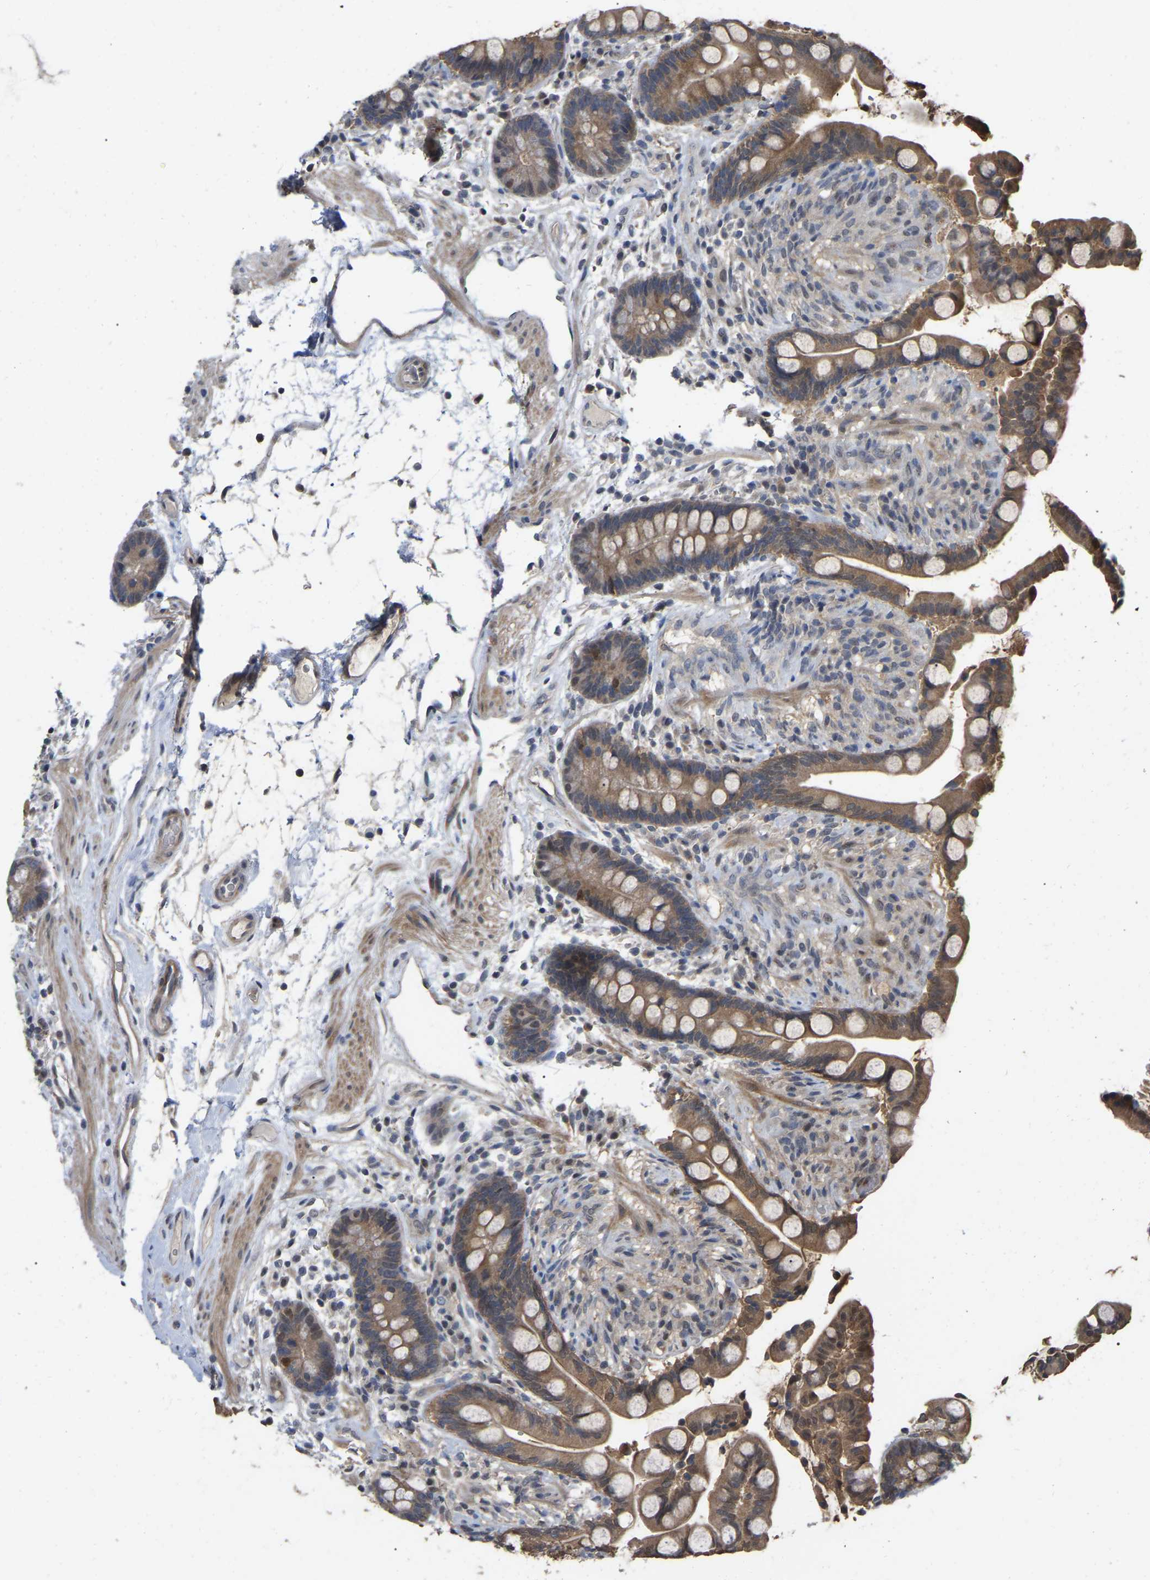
{"staining": {"intensity": "moderate", "quantity": ">75%", "location": "cytoplasmic/membranous"}, "tissue": "colon", "cell_type": "Endothelial cells", "image_type": "normal", "snomed": [{"axis": "morphology", "description": "Normal tissue, NOS"}, {"axis": "topography", "description": "Colon"}], "caption": "A photomicrograph of human colon stained for a protein displays moderate cytoplasmic/membranous brown staining in endothelial cells. (IHC, brightfield microscopy, high magnification).", "gene": "FAM219A", "patient": {"sex": "male", "age": 73}}